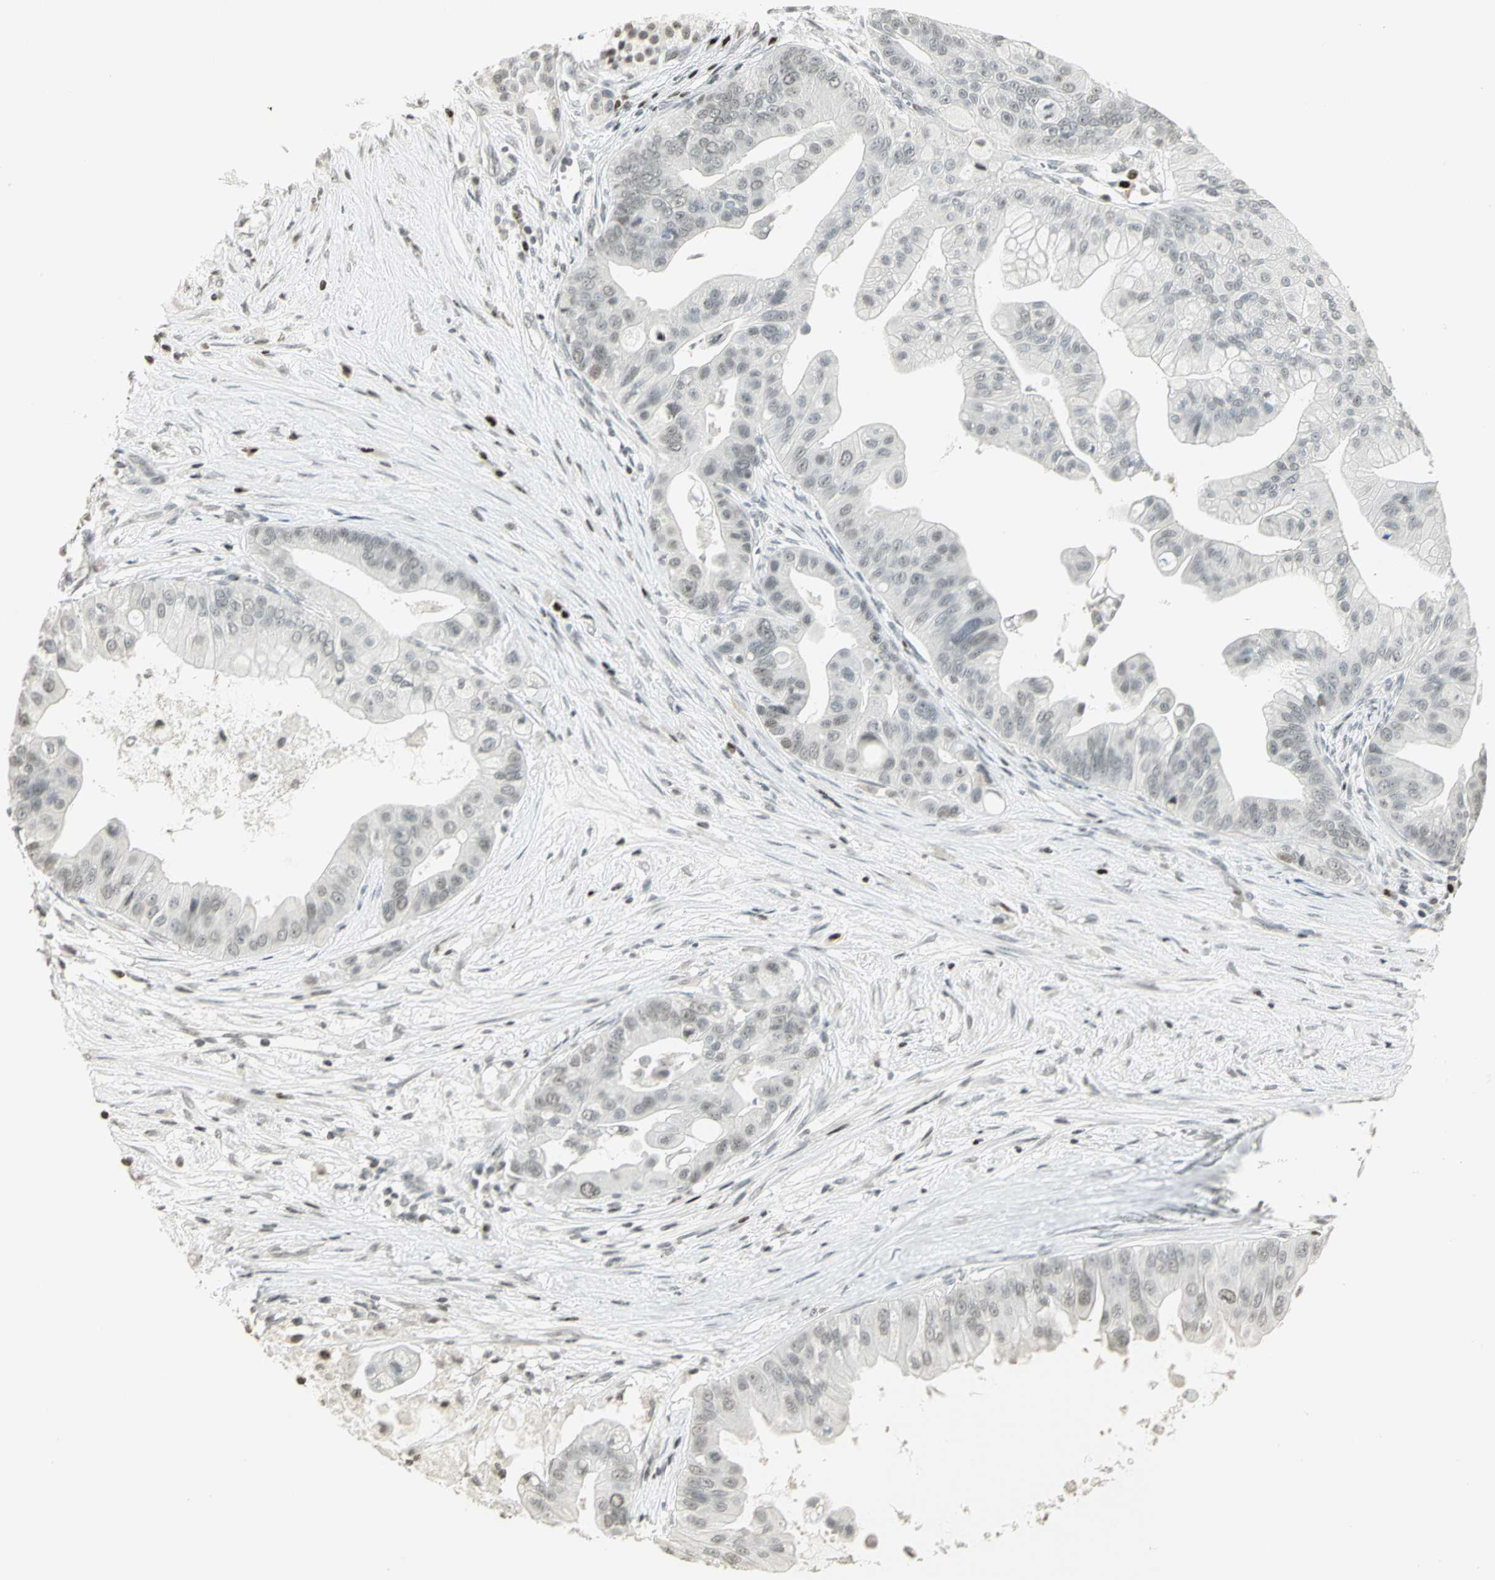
{"staining": {"intensity": "weak", "quantity": "<25%", "location": "nuclear"}, "tissue": "pancreatic cancer", "cell_type": "Tumor cells", "image_type": "cancer", "snomed": [{"axis": "morphology", "description": "Adenocarcinoma, NOS"}, {"axis": "topography", "description": "Pancreas"}], "caption": "Immunohistochemistry of pancreatic cancer exhibits no expression in tumor cells.", "gene": "KDM1A", "patient": {"sex": "female", "age": 75}}